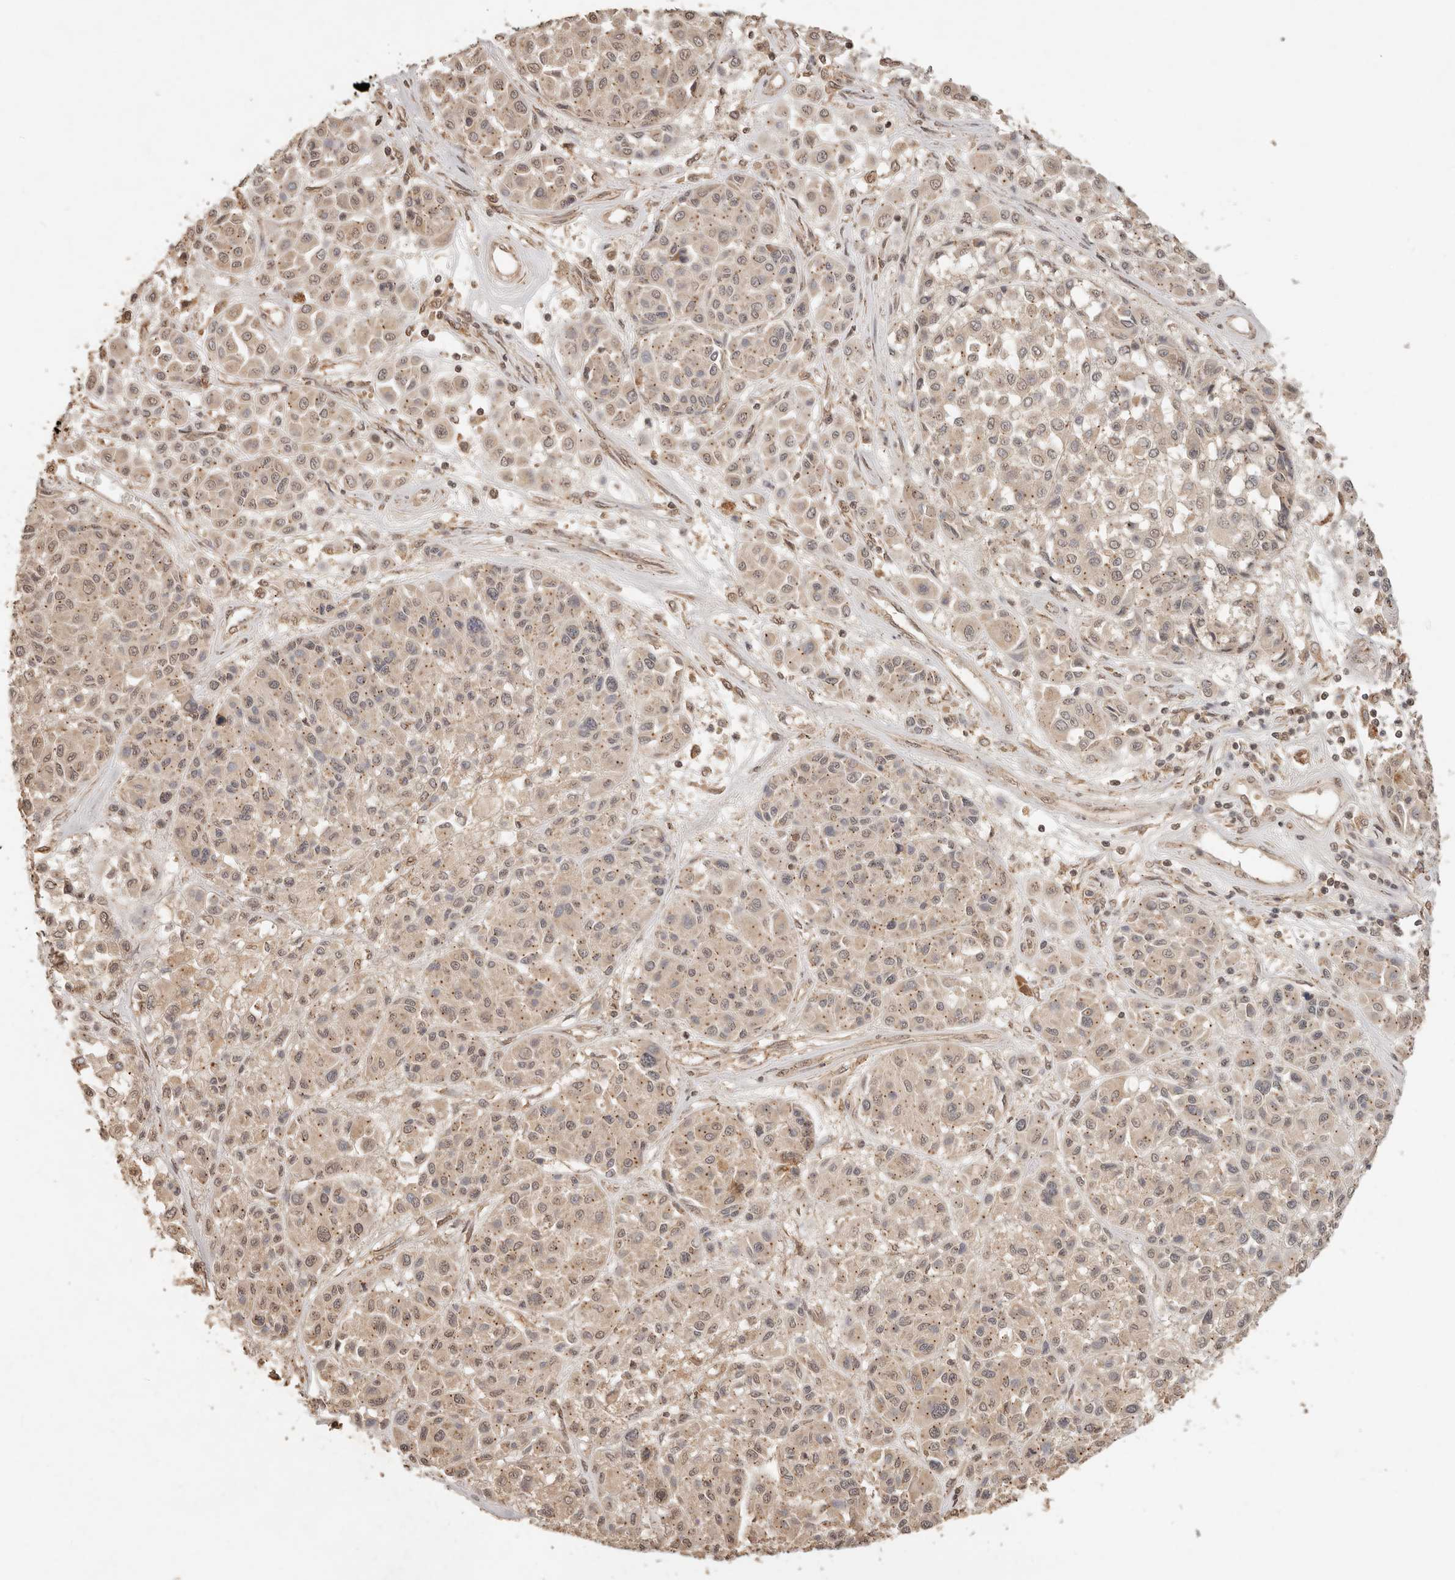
{"staining": {"intensity": "weak", "quantity": ">75%", "location": "cytoplasmic/membranous,nuclear"}, "tissue": "melanoma", "cell_type": "Tumor cells", "image_type": "cancer", "snomed": [{"axis": "morphology", "description": "Malignant melanoma, Metastatic site"}, {"axis": "topography", "description": "Soft tissue"}], "caption": "IHC staining of melanoma, which displays low levels of weak cytoplasmic/membranous and nuclear staining in about >75% of tumor cells indicating weak cytoplasmic/membranous and nuclear protein expression. The staining was performed using DAB (brown) for protein detection and nuclei were counterstained in hematoxylin (blue).", "gene": "LMO4", "patient": {"sex": "male", "age": 41}}